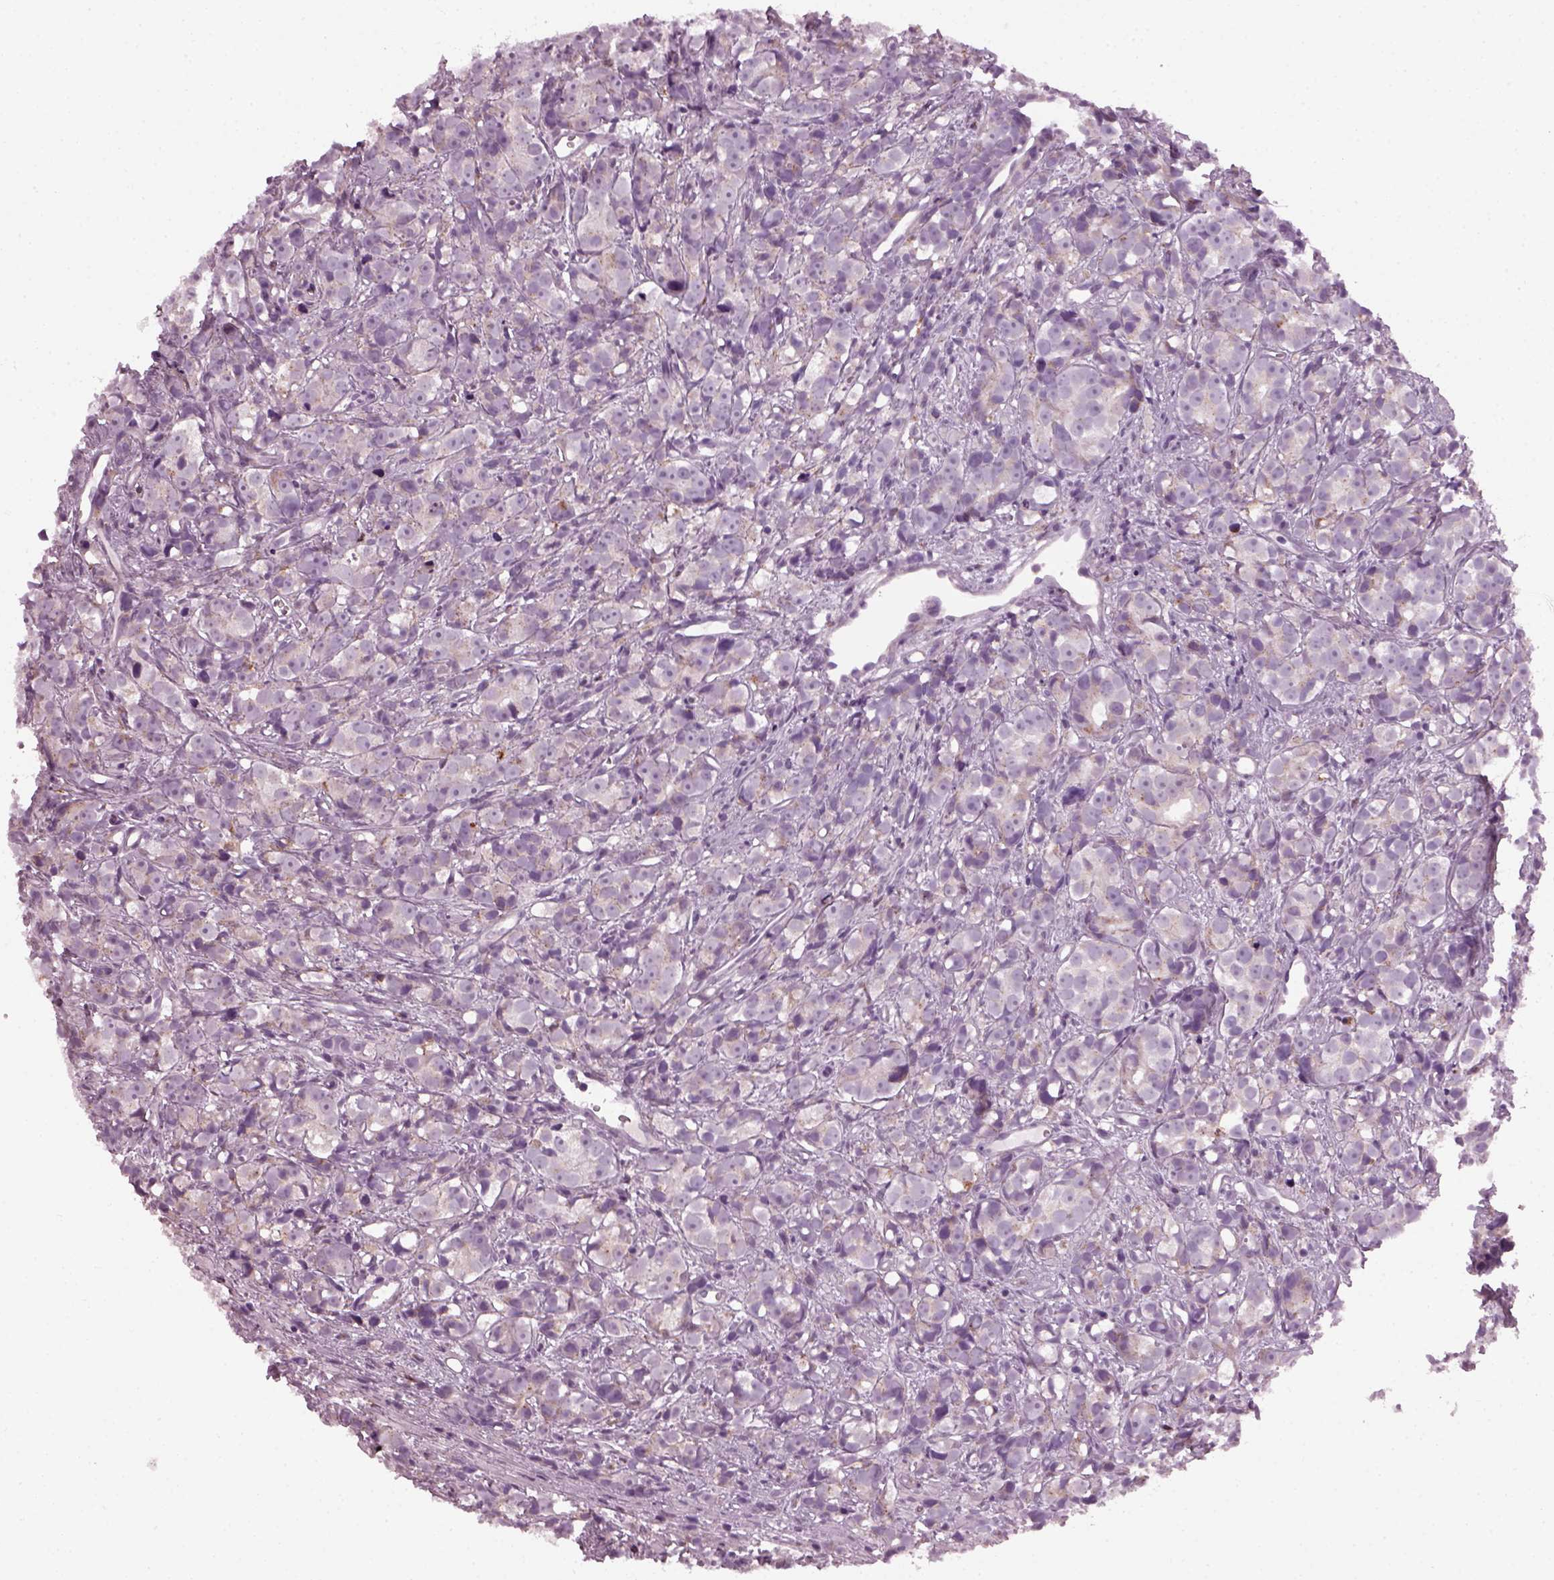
{"staining": {"intensity": "weak", "quantity": ">75%", "location": "cytoplasmic/membranous"}, "tissue": "prostate cancer", "cell_type": "Tumor cells", "image_type": "cancer", "snomed": [{"axis": "morphology", "description": "Adenocarcinoma, High grade"}, {"axis": "topography", "description": "Prostate"}], "caption": "The photomicrograph shows a brown stain indicating the presence of a protein in the cytoplasmic/membranous of tumor cells in prostate cancer (high-grade adenocarcinoma). (DAB = brown stain, brightfield microscopy at high magnification).", "gene": "TMEM231", "patient": {"sex": "male", "age": 77}}